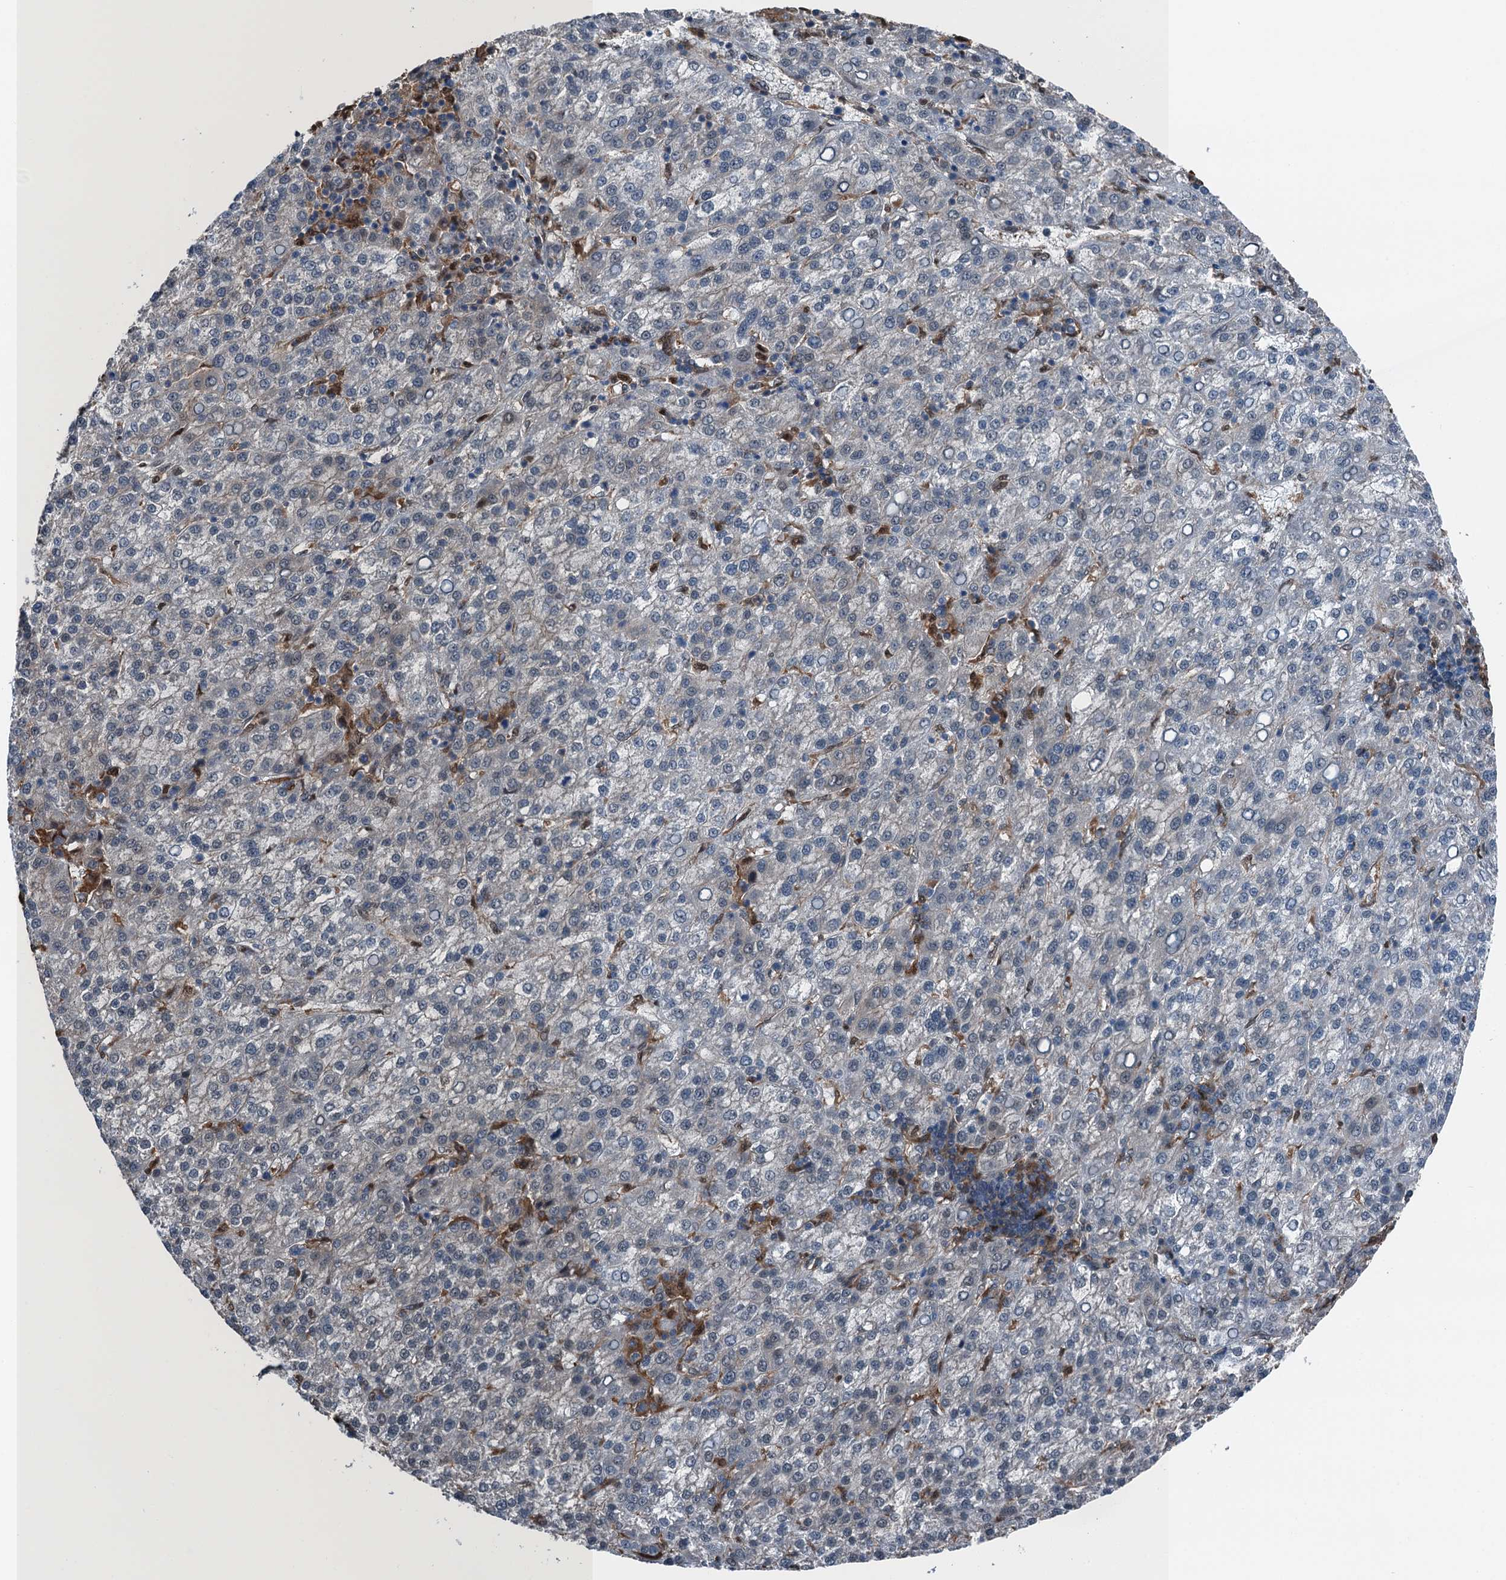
{"staining": {"intensity": "negative", "quantity": "none", "location": "none"}, "tissue": "liver cancer", "cell_type": "Tumor cells", "image_type": "cancer", "snomed": [{"axis": "morphology", "description": "Carcinoma, Hepatocellular, NOS"}, {"axis": "topography", "description": "Liver"}], "caption": "Liver cancer stained for a protein using immunohistochemistry (IHC) exhibits no positivity tumor cells.", "gene": "RNH1", "patient": {"sex": "female", "age": 58}}